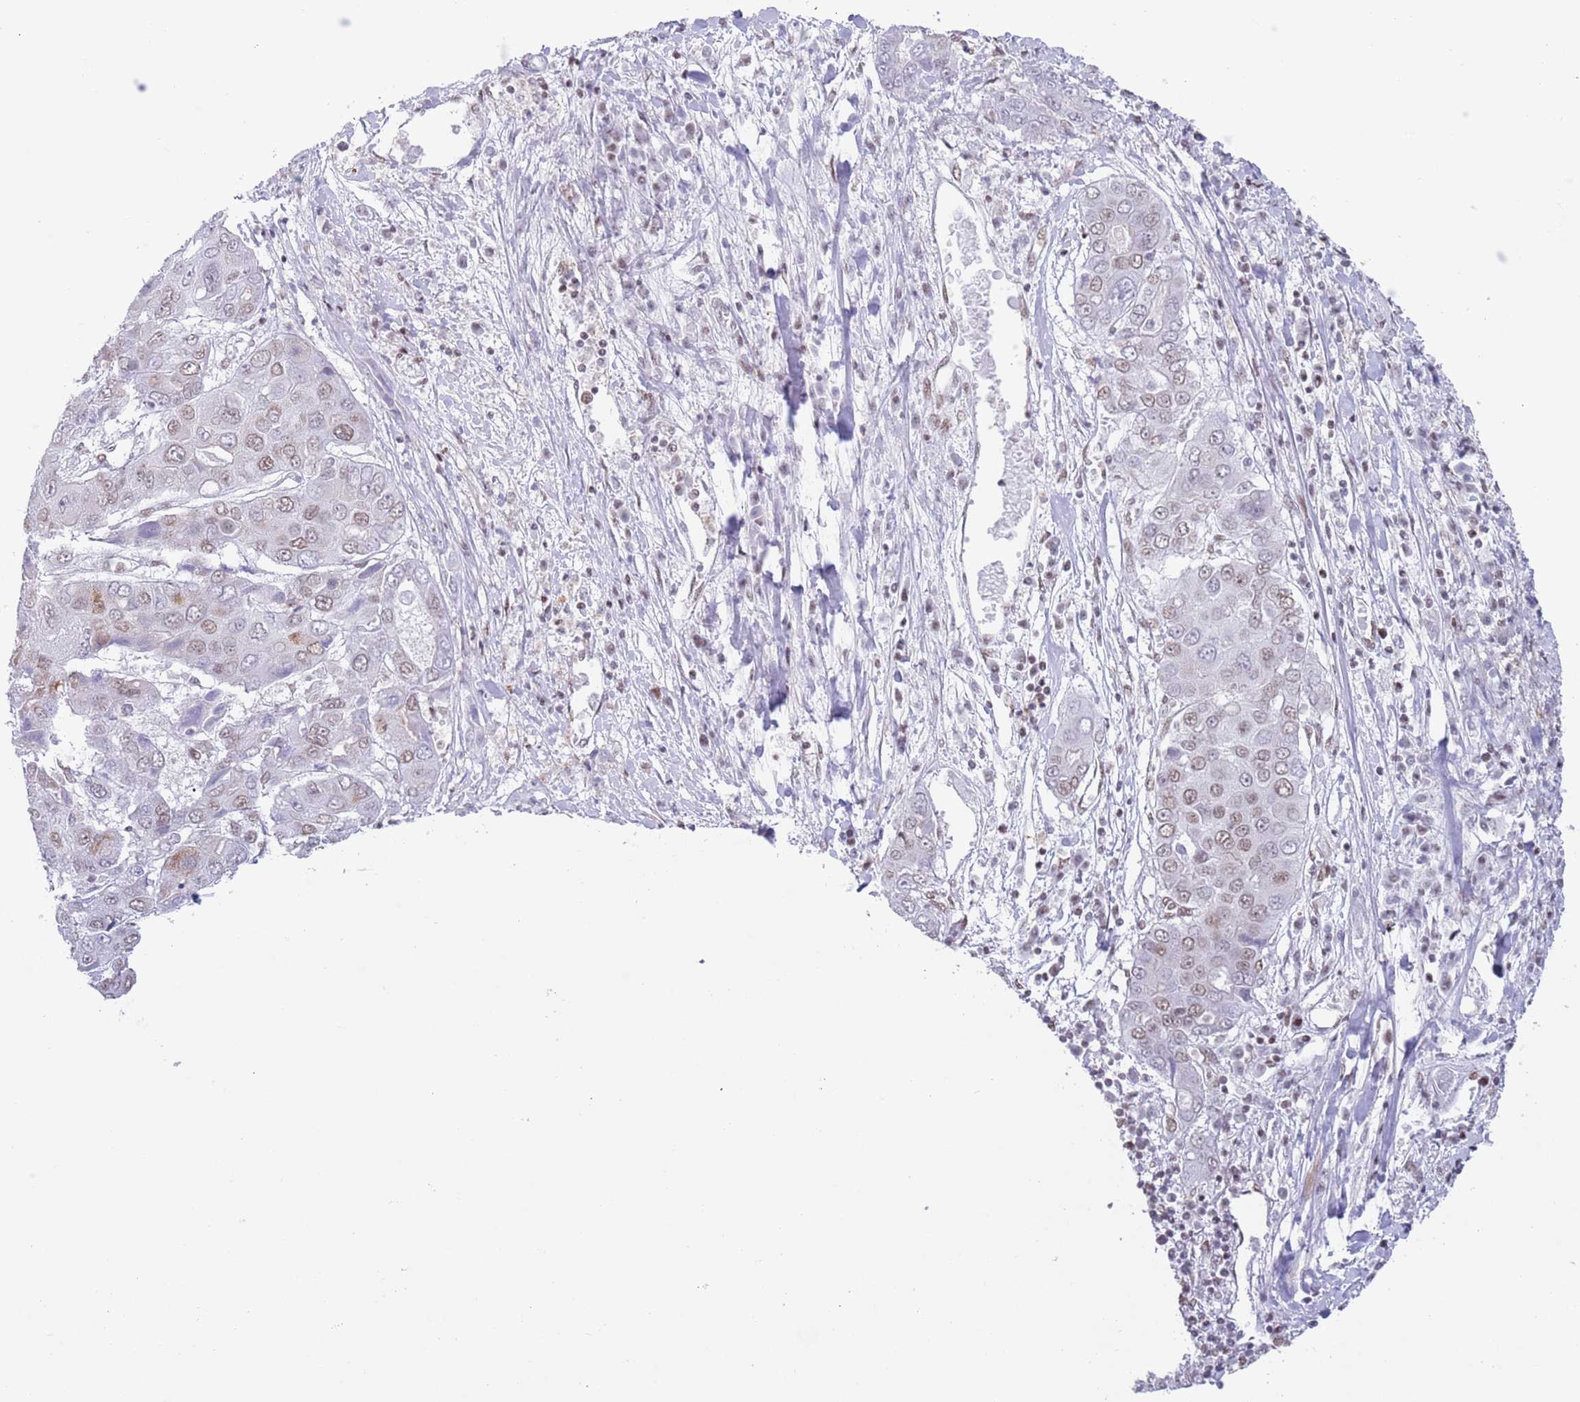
{"staining": {"intensity": "moderate", "quantity": ">75%", "location": "nuclear"}, "tissue": "liver cancer", "cell_type": "Tumor cells", "image_type": "cancer", "snomed": [{"axis": "morphology", "description": "Cholangiocarcinoma"}, {"axis": "topography", "description": "Liver"}], "caption": "Brown immunohistochemical staining in human cholangiocarcinoma (liver) demonstrates moderate nuclear expression in about >75% of tumor cells.", "gene": "ZNF382", "patient": {"sex": "male", "age": 67}}